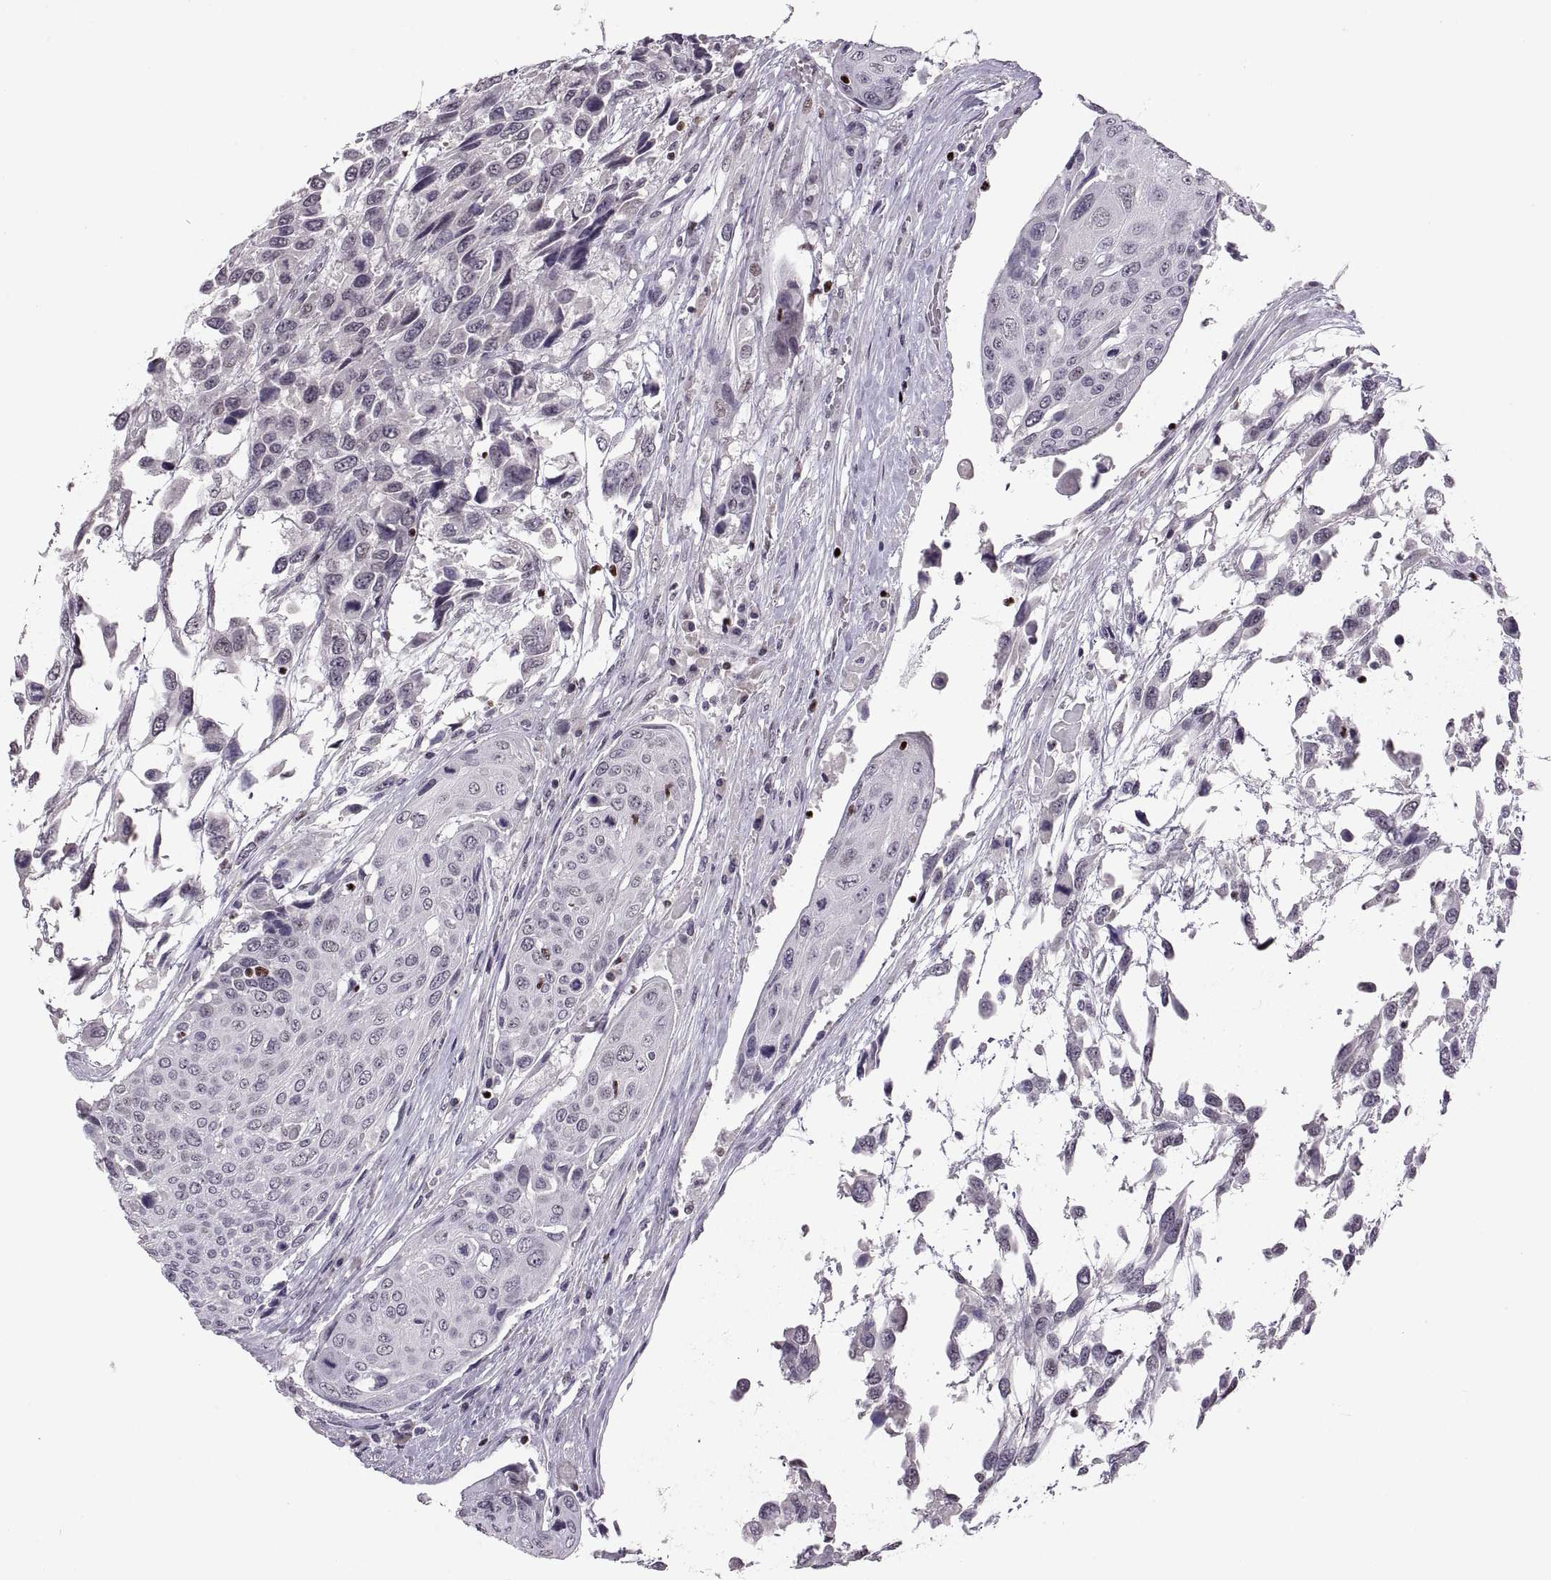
{"staining": {"intensity": "negative", "quantity": "none", "location": "none"}, "tissue": "urothelial cancer", "cell_type": "Tumor cells", "image_type": "cancer", "snomed": [{"axis": "morphology", "description": "Urothelial carcinoma, High grade"}, {"axis": "topography", "description": "Urinary bladder"}], "caption": "This is a histopathology image of IHC staining of urothelial carcinoma (high-grade), which shows no expression in tumor cells.", "gene": "NEK2", "patient": {"sex": "female", "age": 70}}